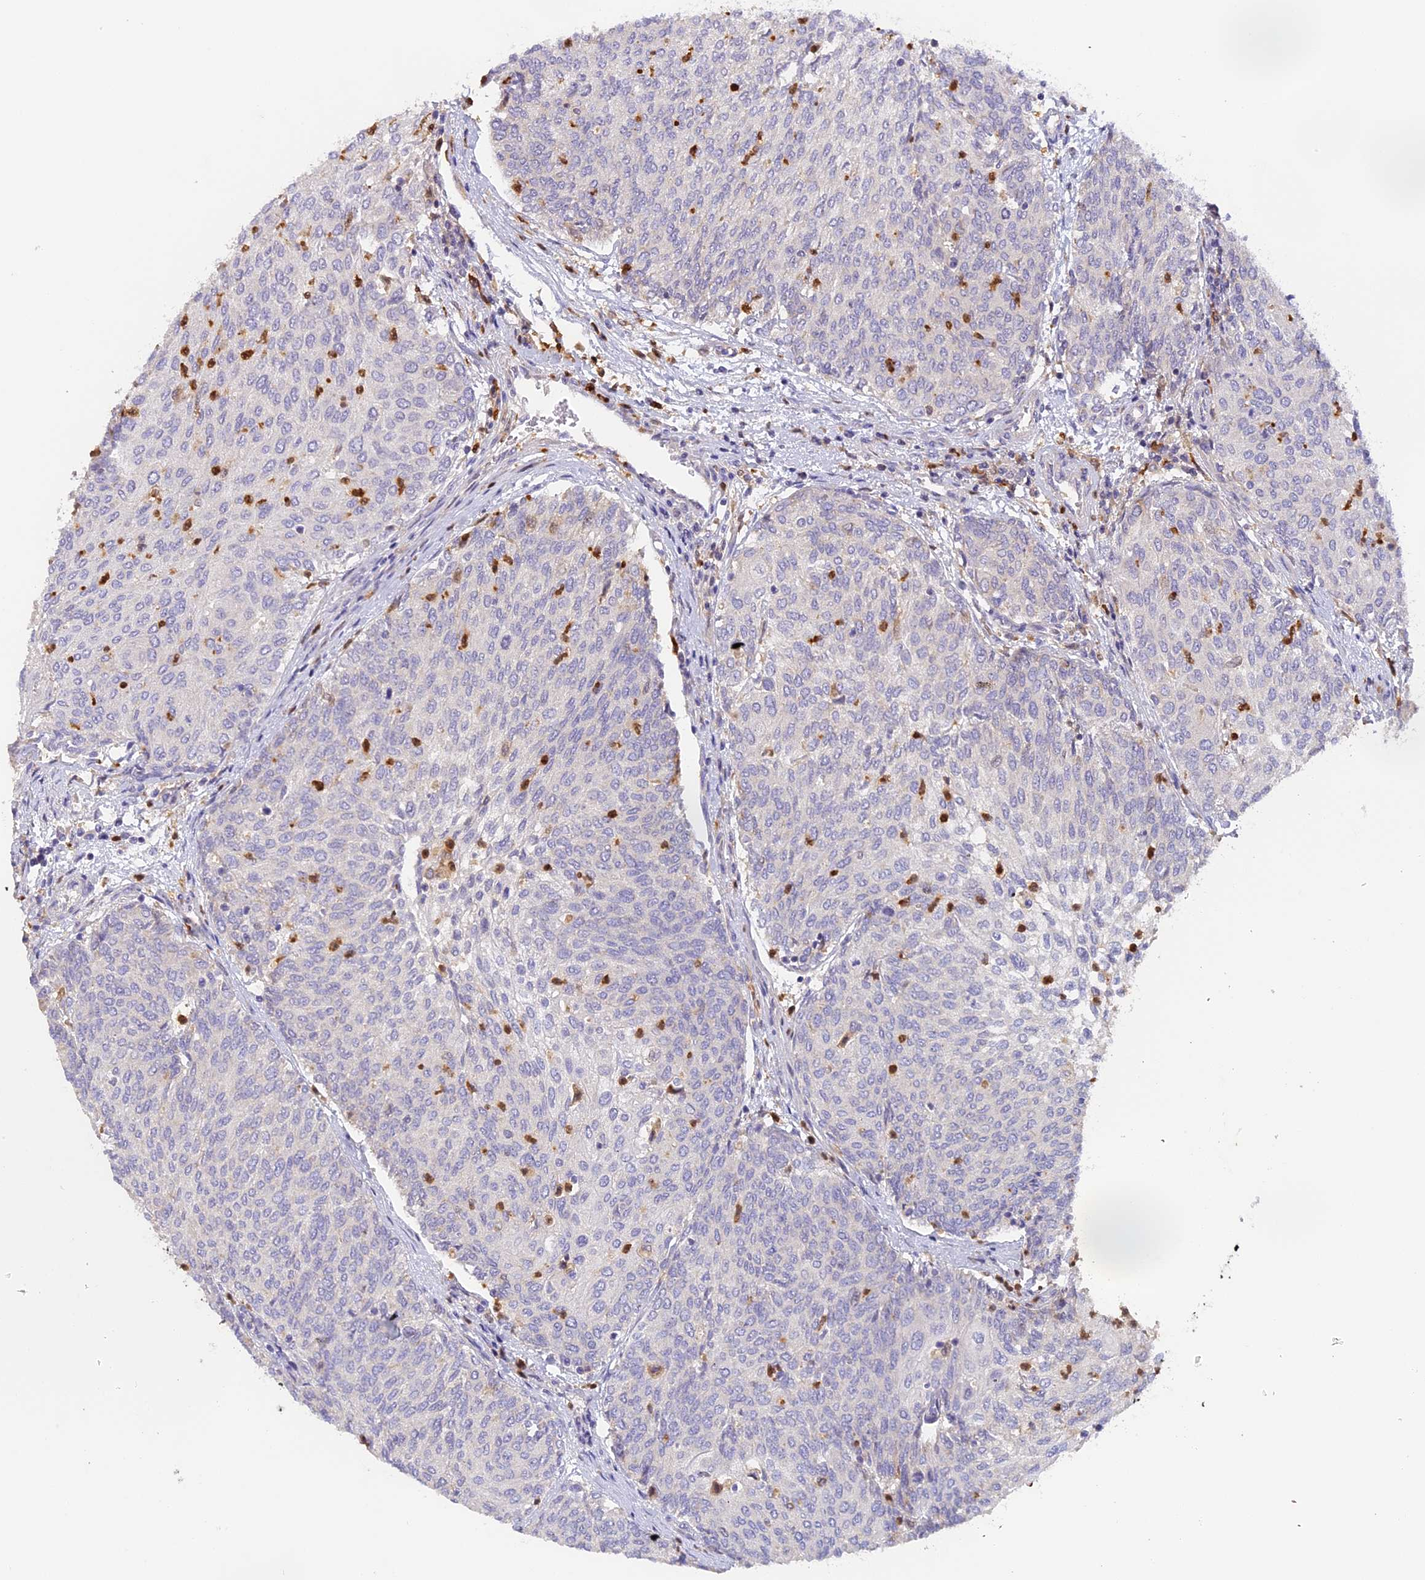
{"staining": {"intensity": "negative", "quantity": "none", "location": "none"}, "tissue": "urothelial cancer", "cell_type": "Tumor cells", "image_type": "cancer", "snomed": [{"axis": "morphology", "description": "Urothelial carcinoma, High grade"}, {"axis": "topography", "description": "Urinary bladder"}], "caption": "Tumor cells show no significant expression in high-grade urothelial carcinoma. (DAB immunohistochemistry visualized using brightfield microscopy, high magnification).", "gene": "NCF4", "patient": {"sex": "female", "age": 79}}